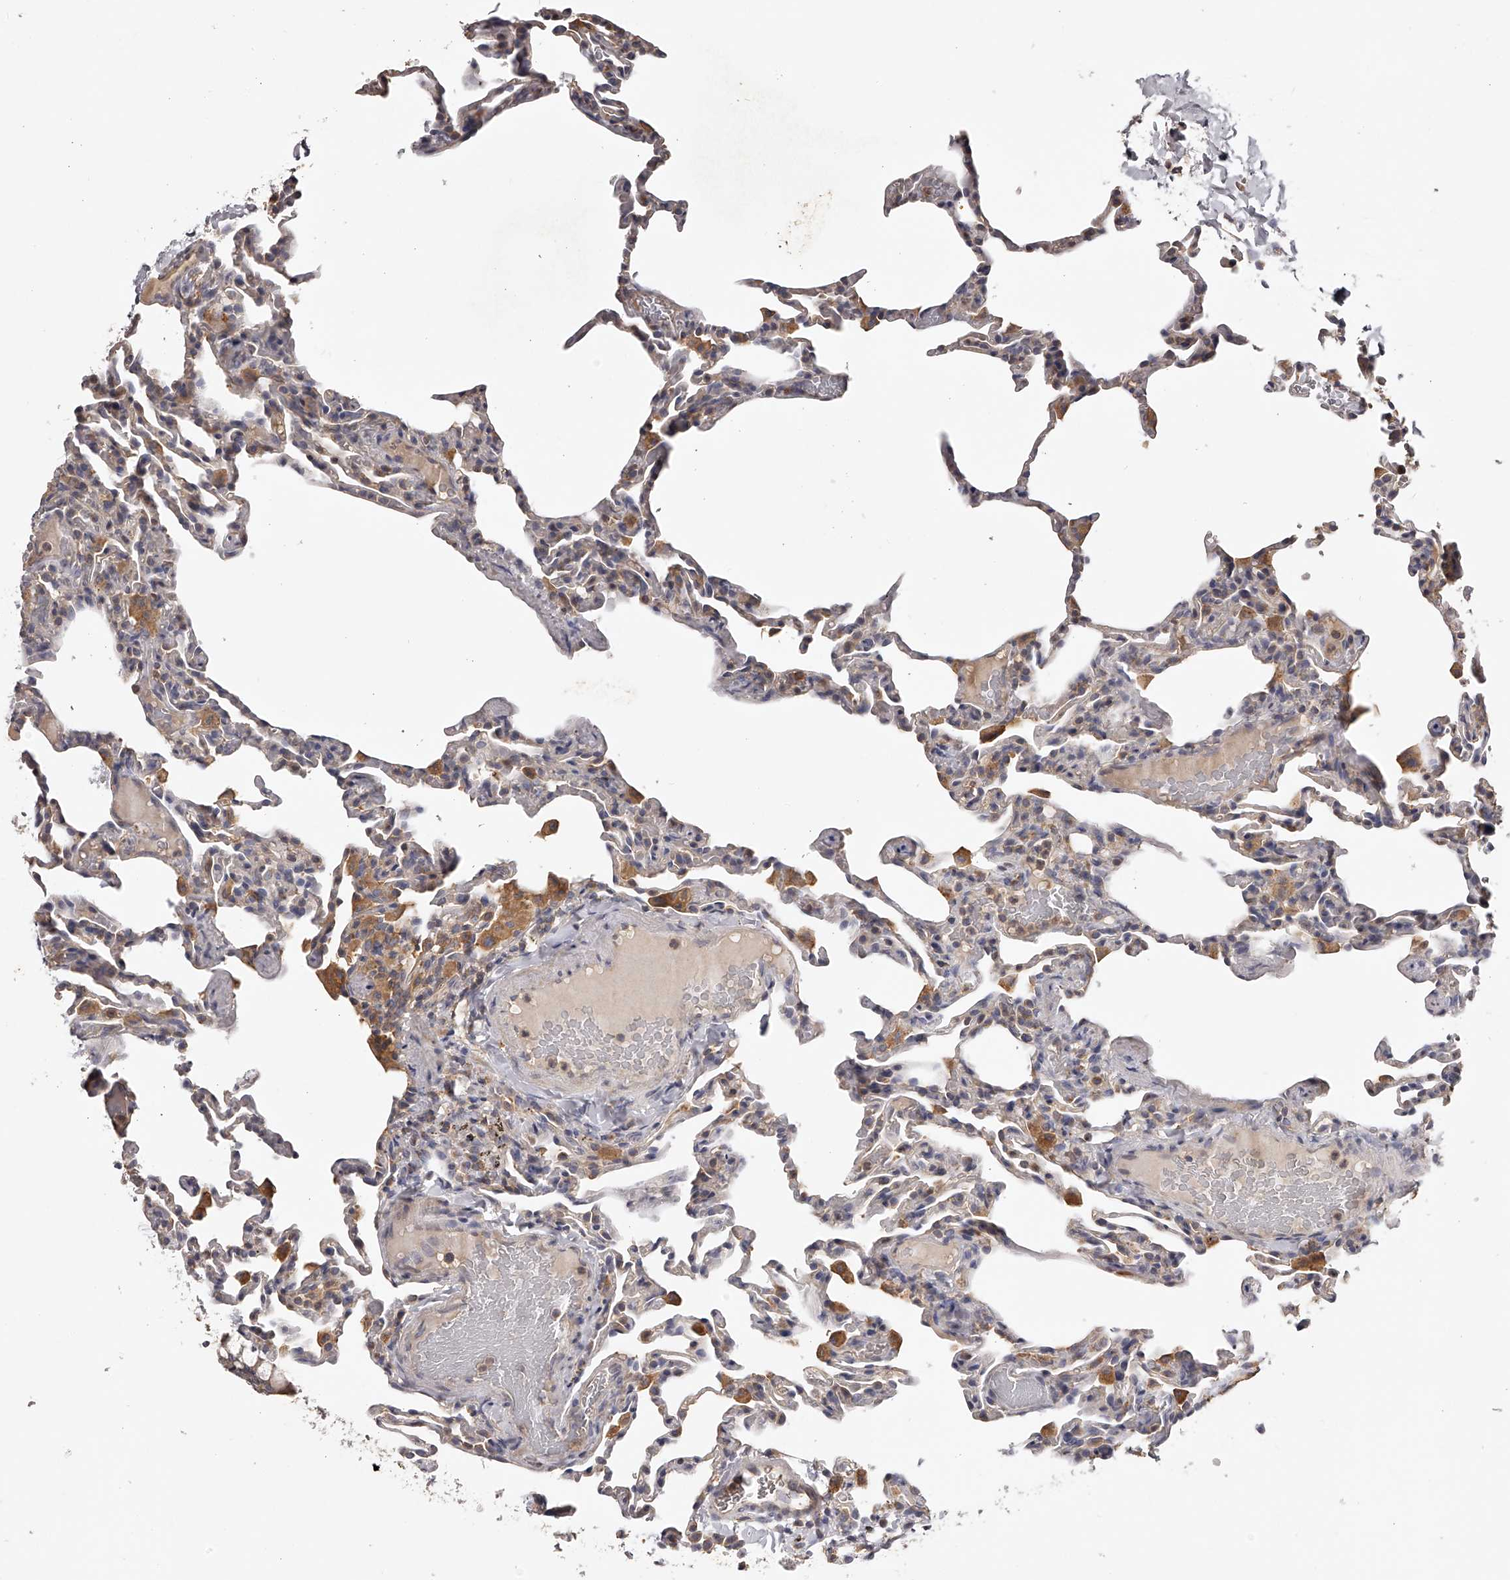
{"staining": {"intensity": "negative", "quantity": "none", "location": "none"}, "tissue": "lung", "cell_type": "Alveolar cells", "image_type": "normal", "snomed": [{"axis": "morphology", "description": "Normal tissue, NOS"}, {"axis": "topography", "description": "Lung"}], "caption": "The histopathology image demonstrates no significant expression in alveolar cells of lung.", "gene": "TNN", "patient": {"sex": "male", "age": 20}}